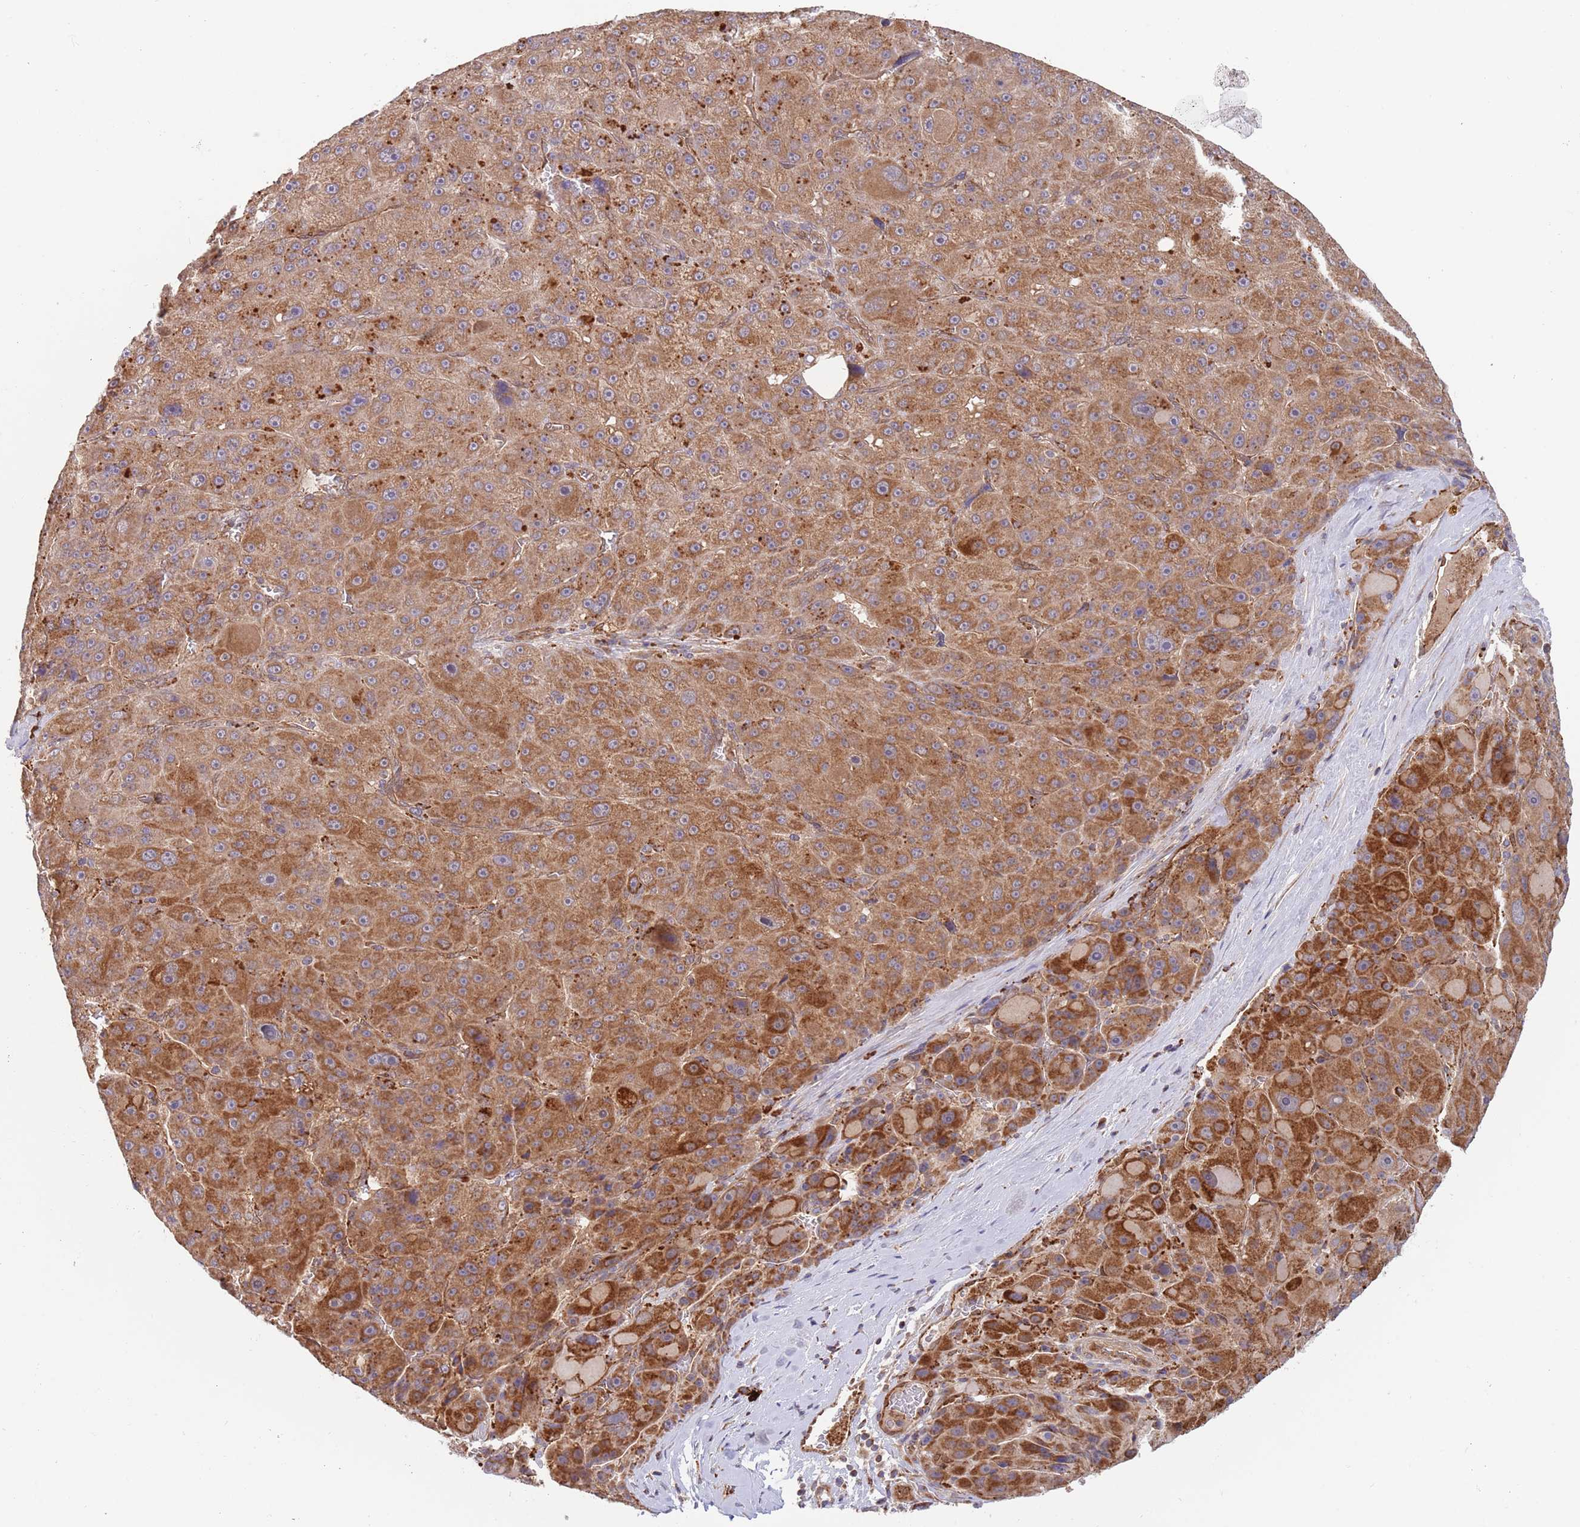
{"staining": {"intensity": "moderate", "quantity": ">75%", "location": "cytoplasmic/membranous"}, "tissue": "liver cancer", "cell_type": "Tumor cells", "image_type": "cancer", "snomed": [{"axis": "morphology", "description": "Carcinoma, Hepatocellular, NOS"}, {"axis": "topography", "description": "Liver"}], "caption": "Liver cancer (hepatocellular carcinoma) was stained to show a protein in brown. There is medium levels of moderate cytoplasmic/membranous expression in about >75% of tumor cells. (DAB (3,3'-diaminobenzidine) IHC with brightfield microscopy, high magnification).", "gene": "GUK1", "patient": {"sex": "male", "age": 76}}